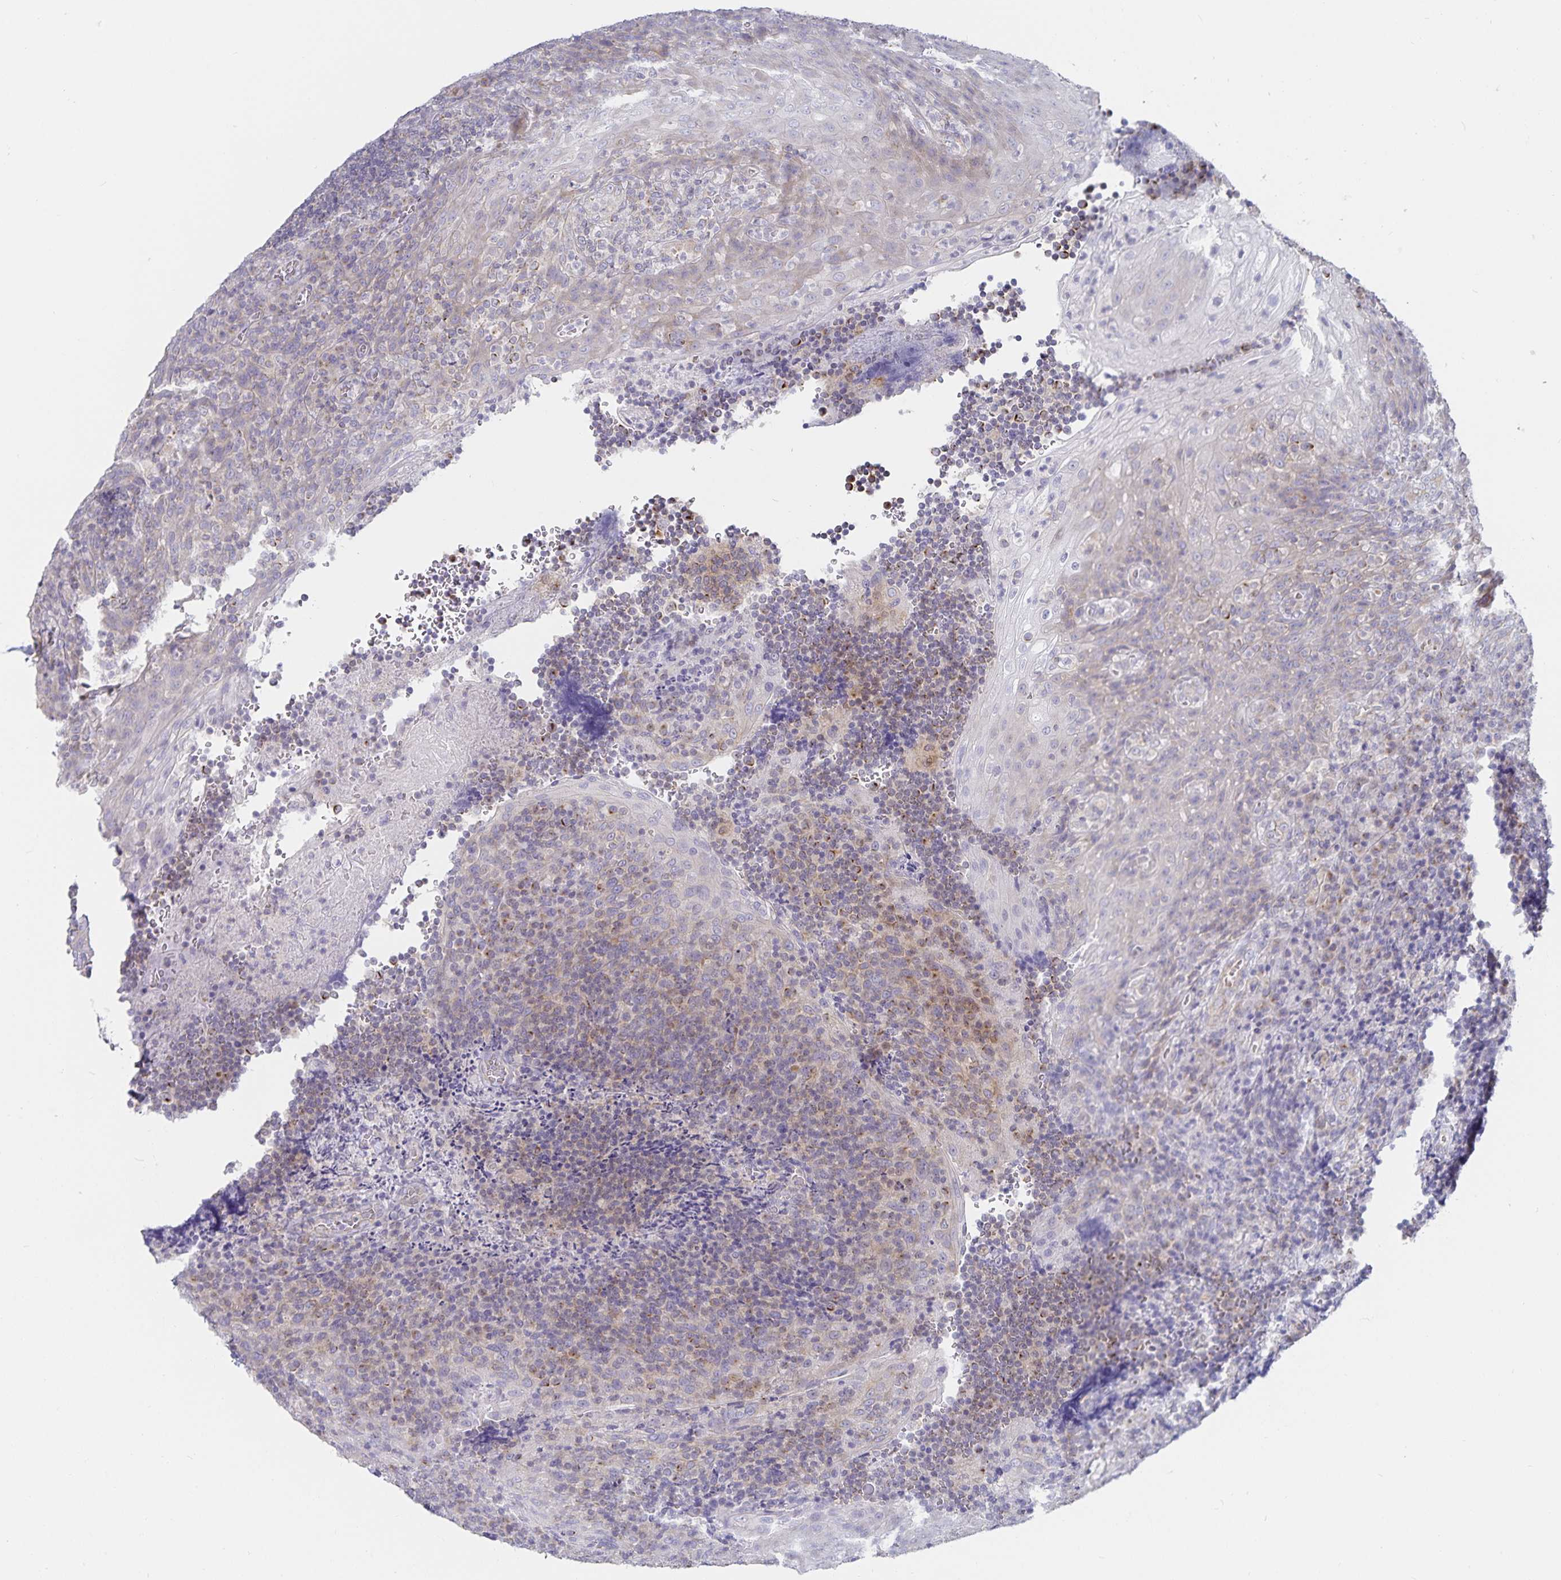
{"staining": {"intensity": "negative", "quantity": "none", "location": "none"}, "tissue": "tonsil", "cell_type": "Germinal center cells", "image_type": "normal", "snomed": [{"axis": "morphology", "description": "Normal tissue, NOS"}, {"axis": "topography", "description": "Tonsil"}], "caption": "An image of tonsil stained for a protein exhibits no brown staining in germinal center cells.", "gene": "SFTPA1", "patient": {"sex": "male", "age": 17}}